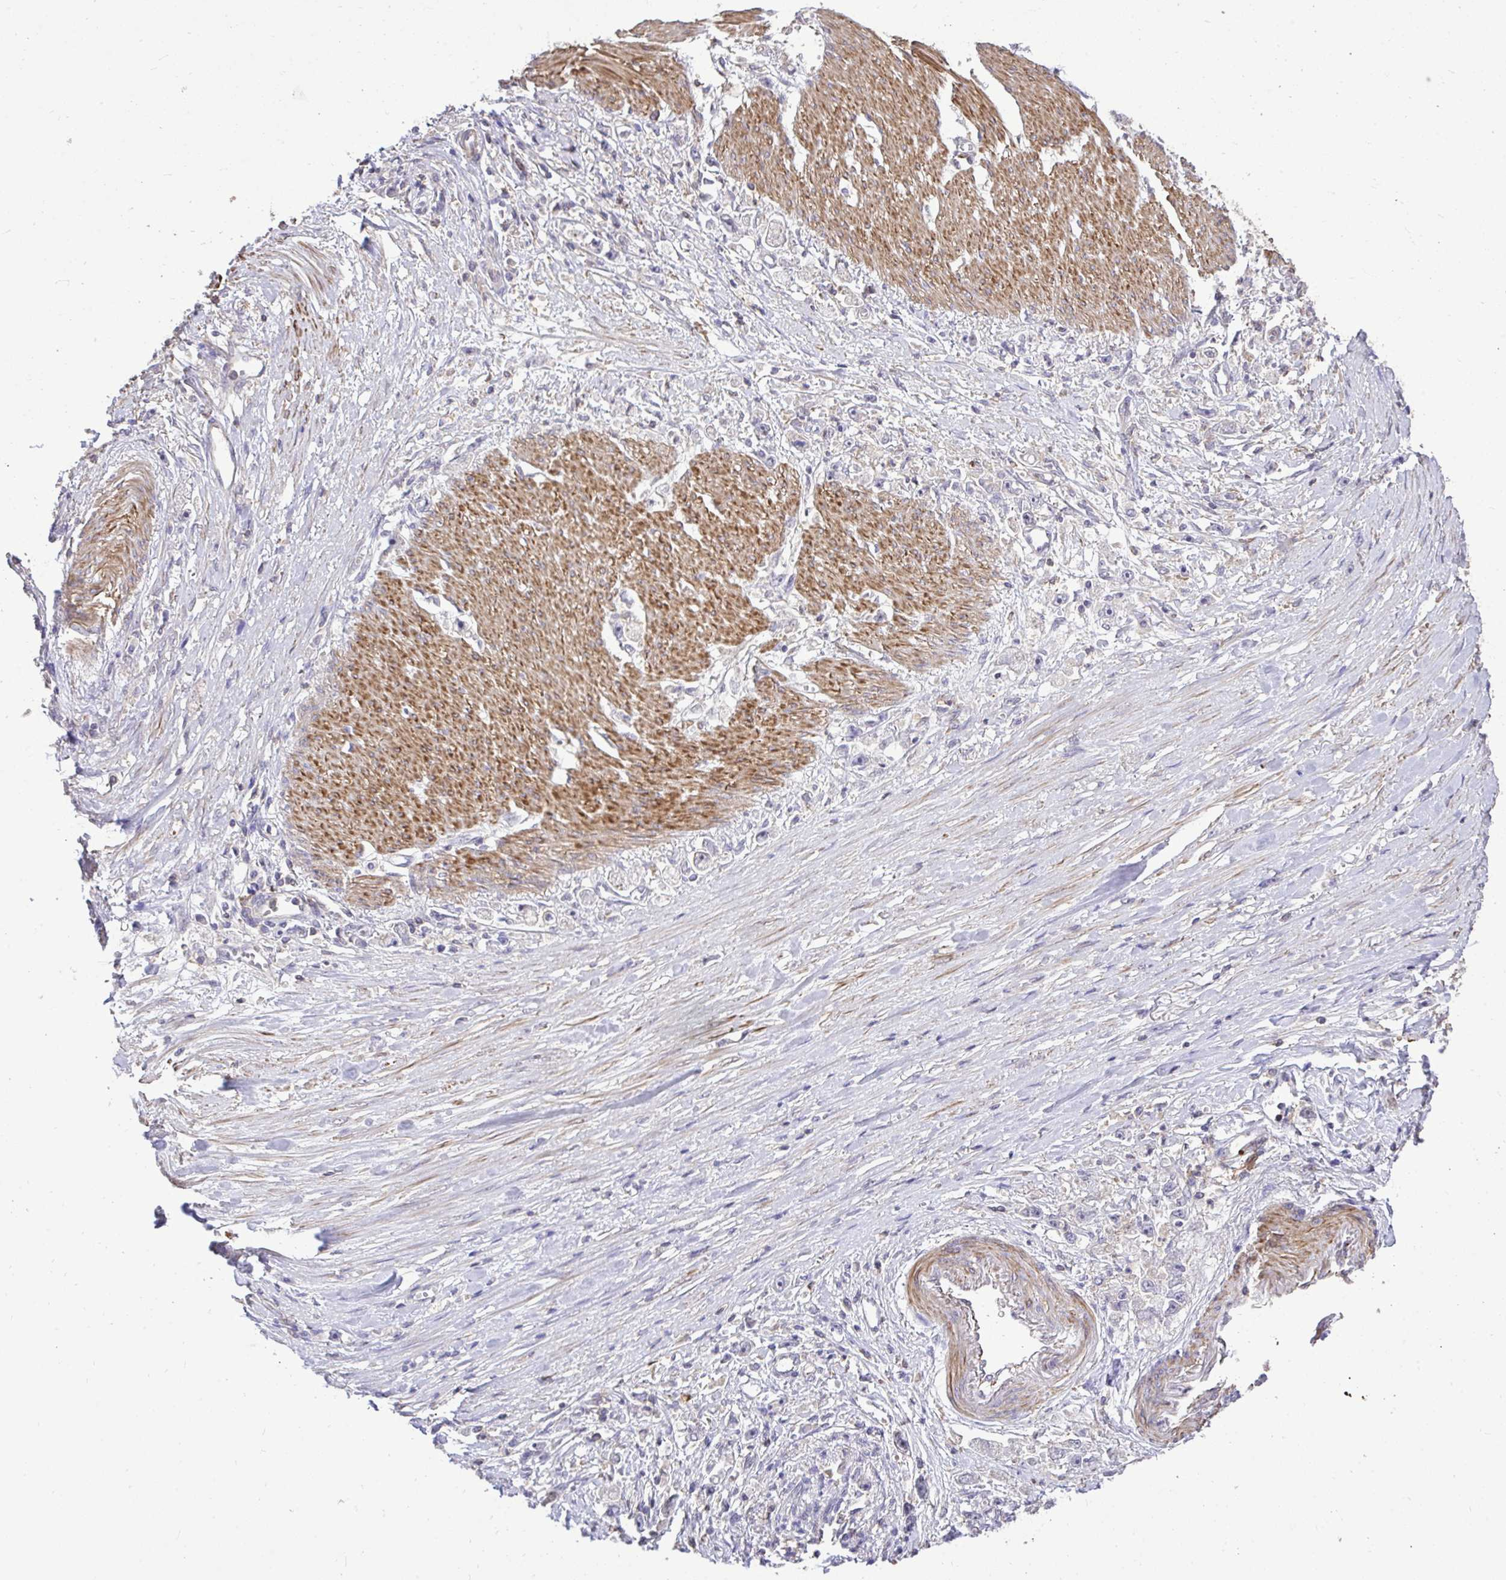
{"staining": {"intensity": "negative", "quantity": "none", "location": "none"}, "tissue": "stomach cancer", "cell_type": "Tumor cells", "image_type": "cancer", "snomed": [{"axis": "morphology", "description": "Adenocarcinoma, NOS"}, {"axis": "topography", "description": "Stomach"}], "caption": "This is an immunohistochemistry (IHC) image of stomach adenocarcinoma. There is no expression in tumor cells.", "gene": "IGFL2", "patient": {"sex": "female", "age": 59}}